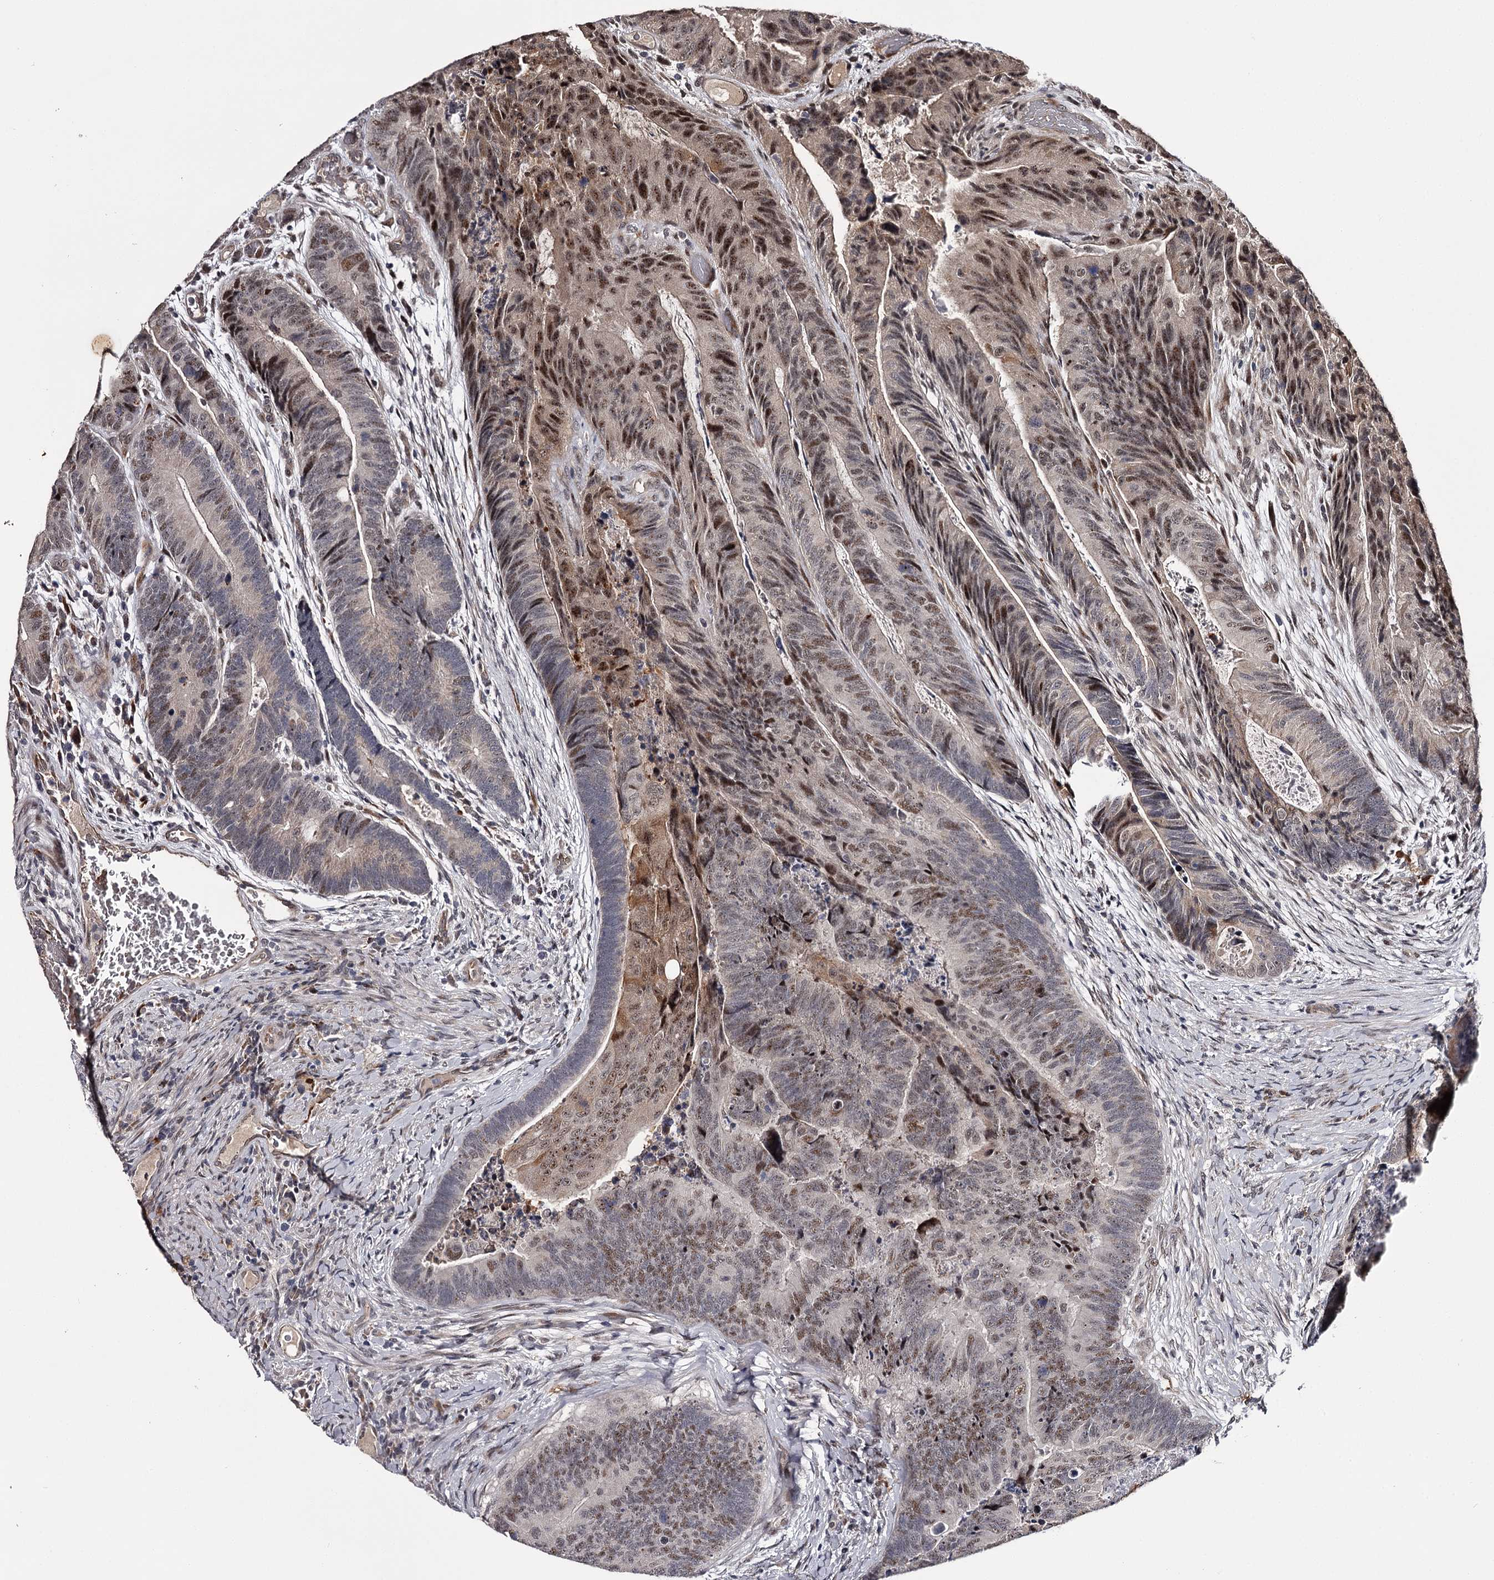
{"staining": {"intensity": "moderate", "quantity": "25%-75%", "location": "cytoplasmic/membranous,nuclear"}, "tissue": "colorectal cancer", "cell_type": "Tumor cells", "image_type": "cancer", "snomed": [{"axis": "morphology", "description": "Adenocarcinoma, NOS"}, {"axis": "topography", "description": "Colon"}], "caption": "Immunohistochemistry of human colorectal cancer (adenocarcinoma) shows medium levels of moderate cytoplasmic/membranous and nuclear expression in approximately 25%-75% of tumor cells.", "gene": "RNF44", "patient": {"sex": "female", "age": 67}}